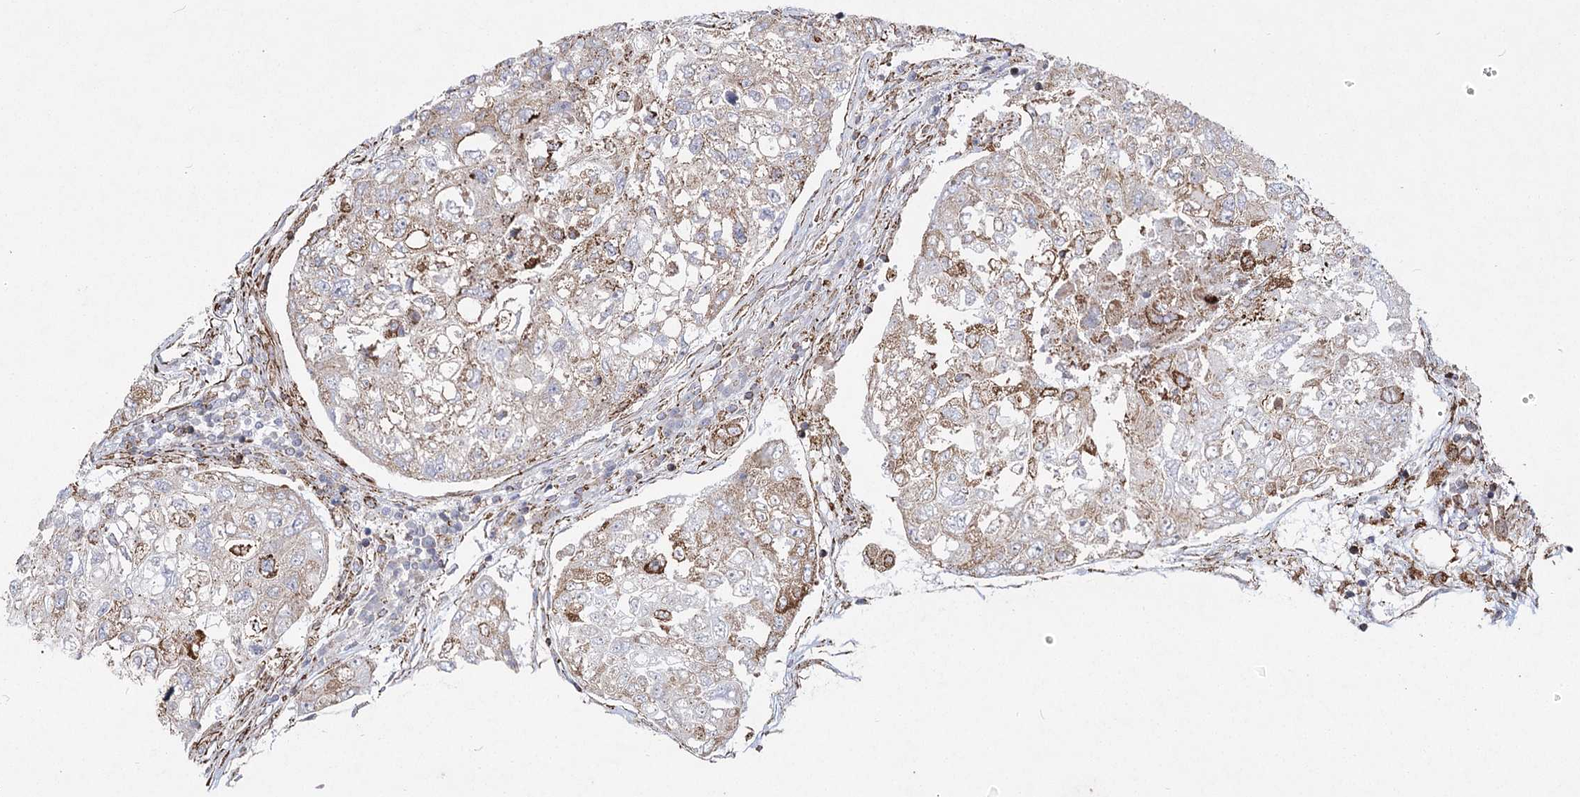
{"staining": {"intensity": "moderate", "quantity": "25%-75%", "location": "cytoplasmic/membranous"}, "tissue": "urothelial cancer", "cell_type": "Tumor cells", "image_type": "cancer", "snomed": [{"axis": "morphology", "description": "Urothelial carcinoma, High grade"}, {"axis": "topography", "description": "Lymph node"}, {"axis": "topography", "description": "Urinary bladder"}], "caption": "High-grade urothelial carcinoma tissue demonstrates moderate cytoplasmic/membranous staining in approximately 25%-75% of tumor cells", "gene": "NHLRC2", "patient": {"sex": "male", "age": 51}}